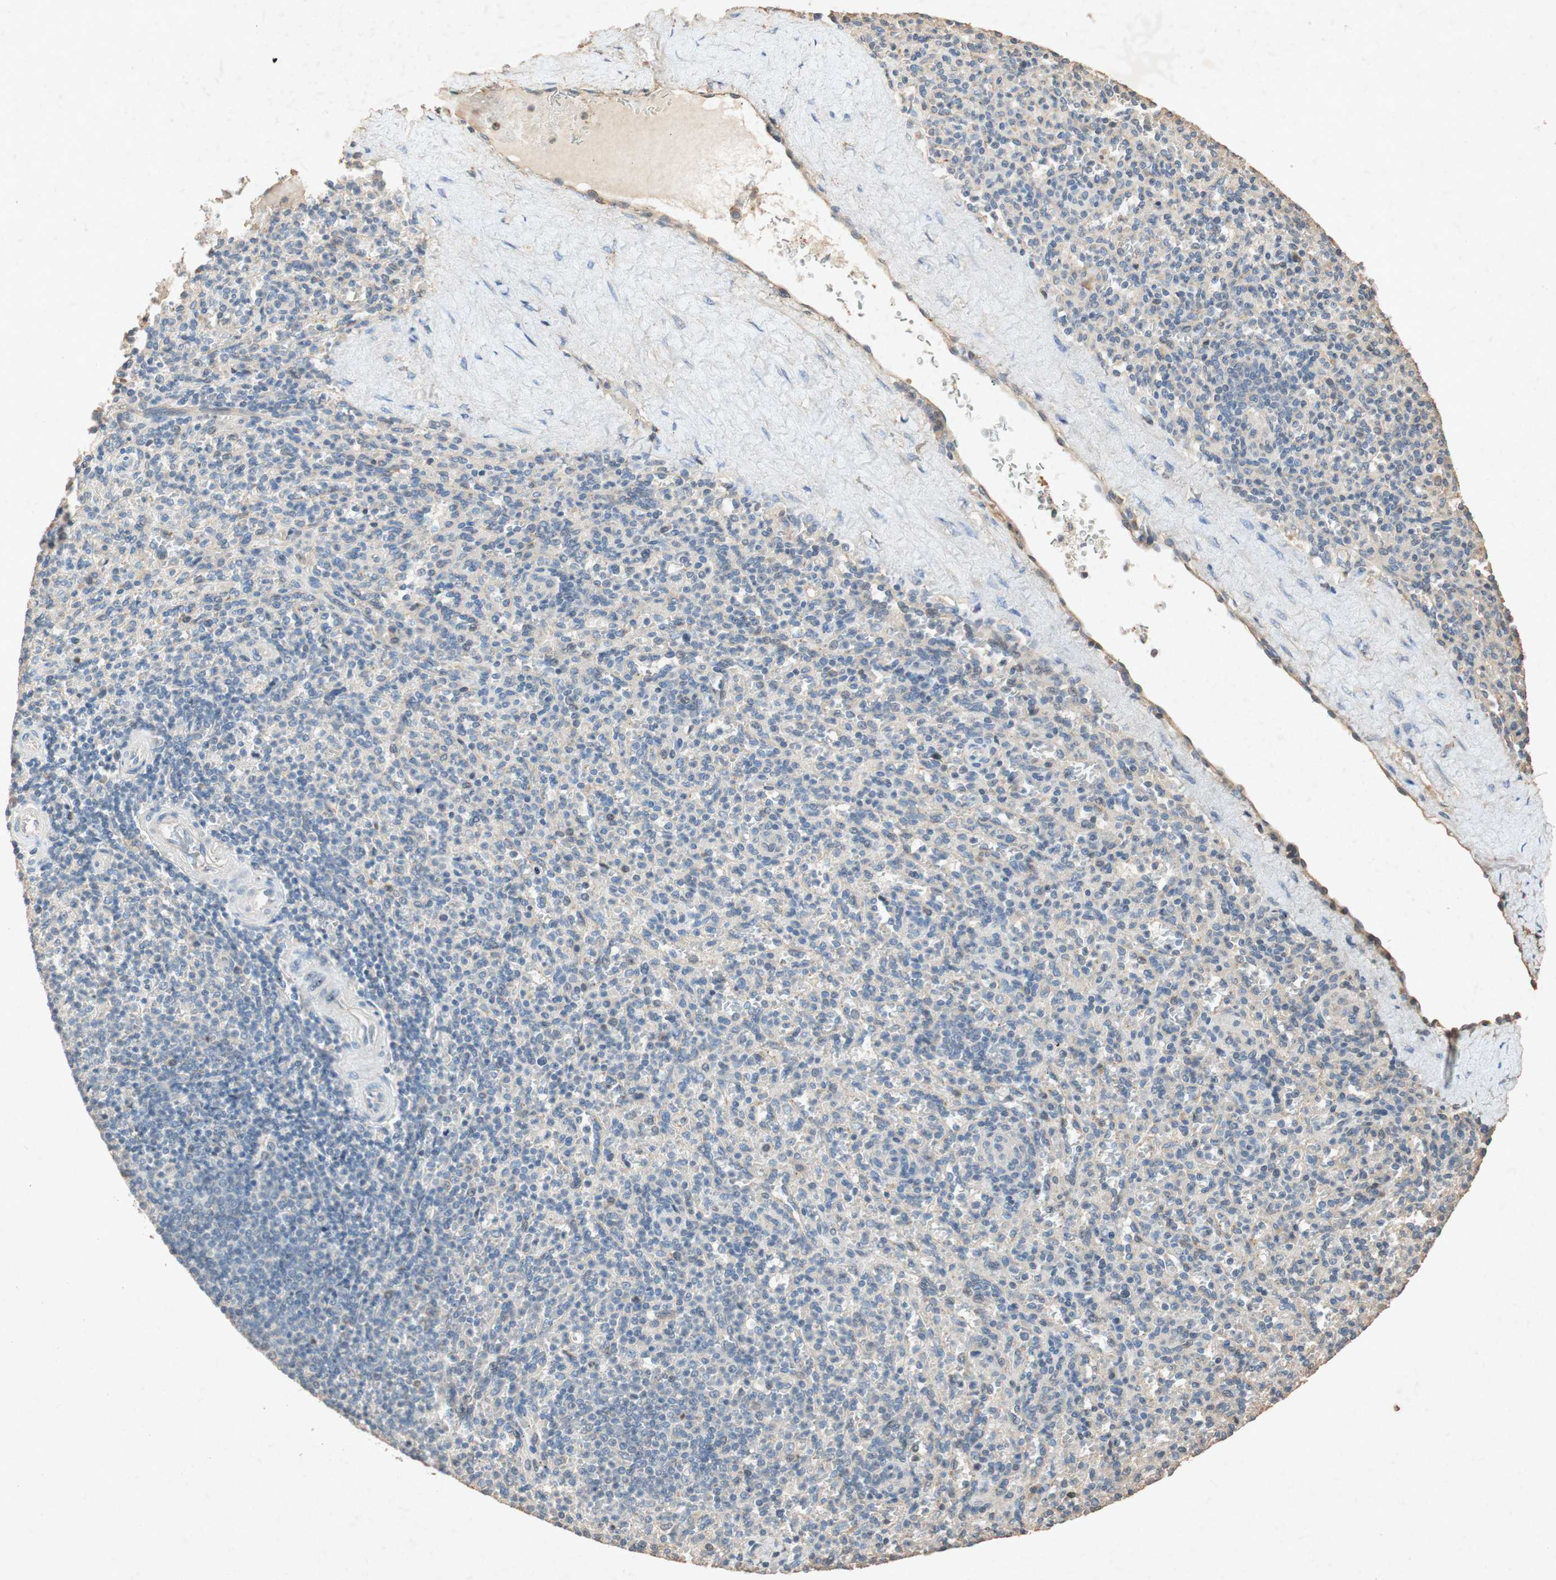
{"staining": {"intensity": "weak", "quantity": "<25%", "location": "cytoplasmic/membranous"}, "tissue": "spleen", "cell_type": "Cells in red pulp", "image_type": "normal", "snomed": [{"axis": "morphology", "description": "Normal tissue, NOS"}, {"axis": "topography", "description": "Spleen"}], "caption": "Unremarkable spleen was stained to show a protein in brown. There is no significant expression in cells in red pulp. (DAB IHC, high magnification).", "gene": "TUBB", "patient": {"sex": "male", "age": 36}}